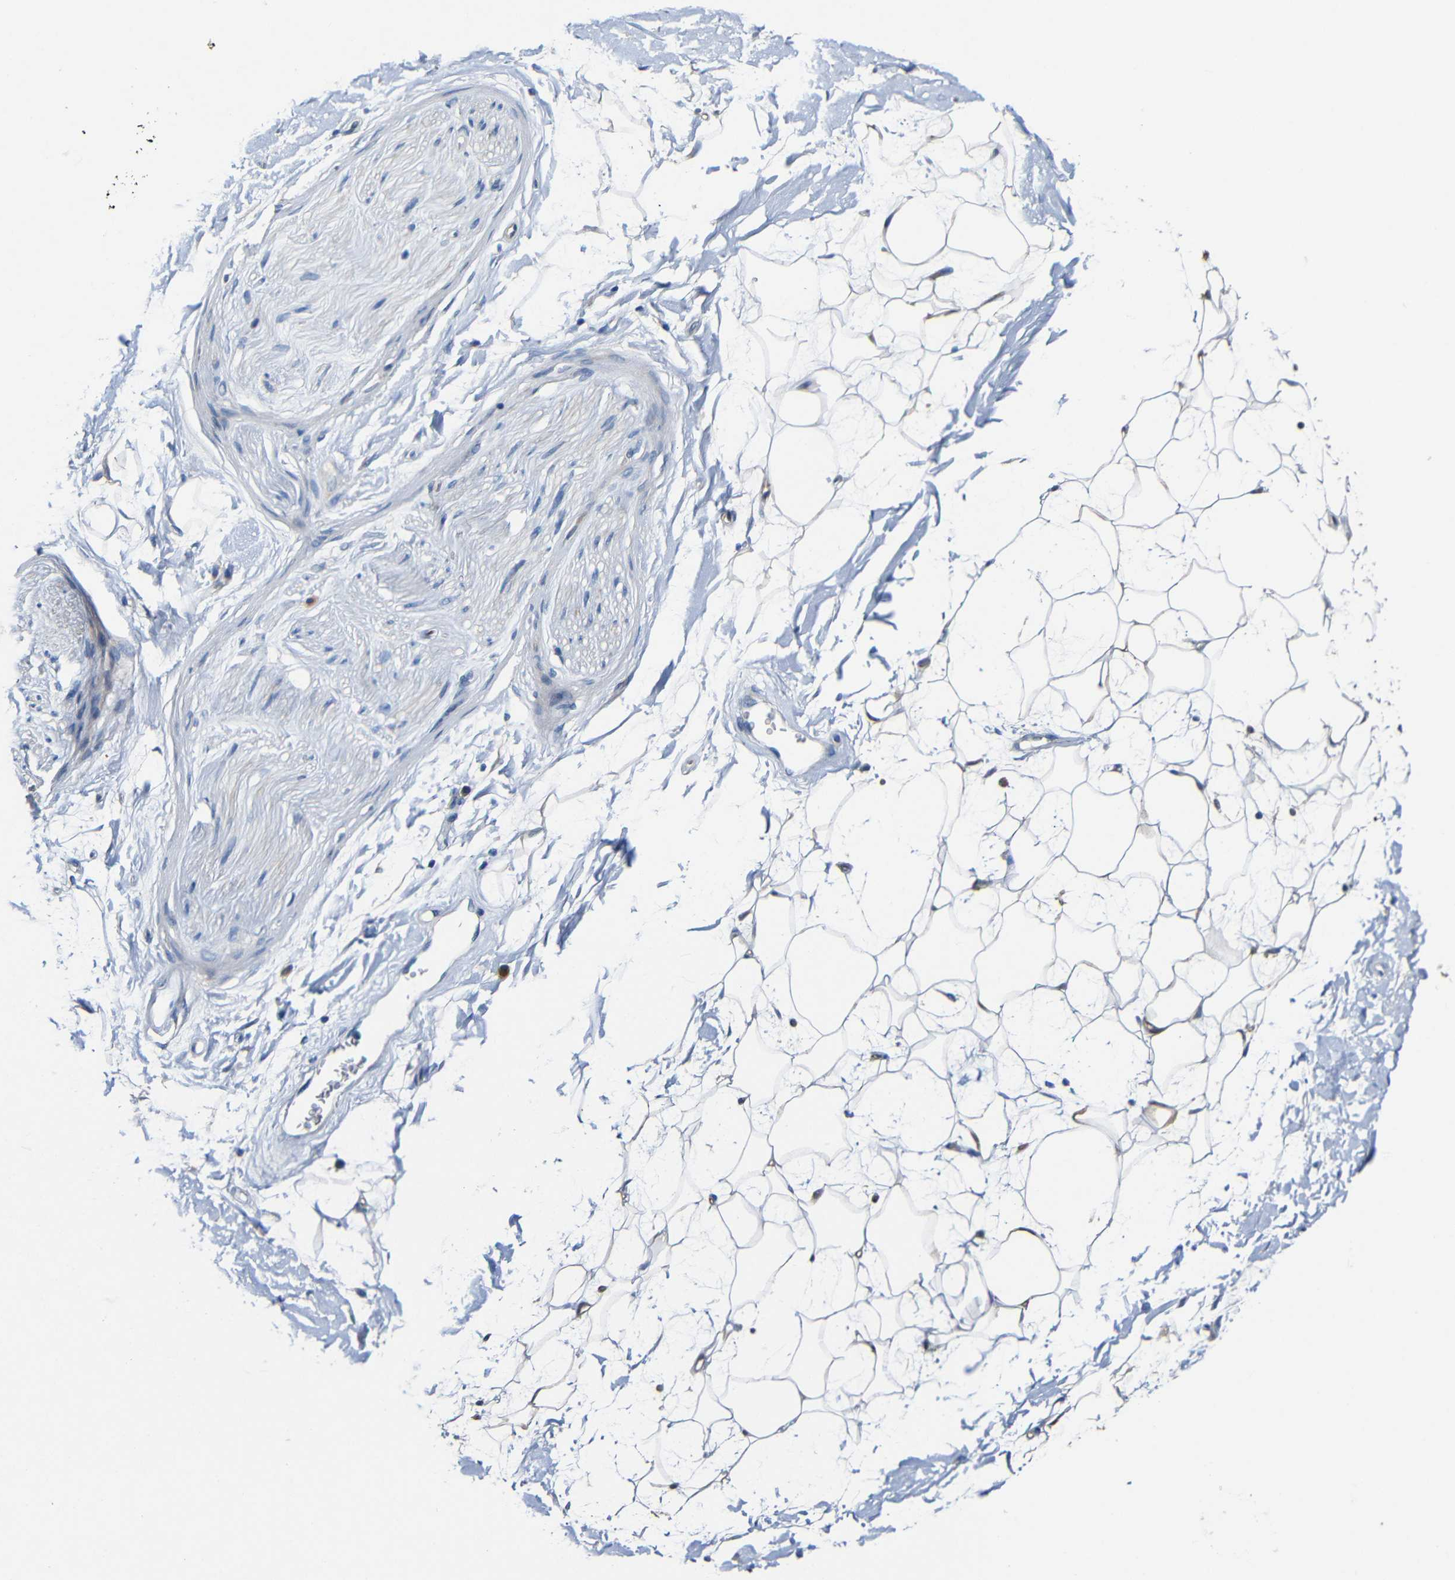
{"staining": {"intensity": "moderate", "quantity": "<25%", "location": "cytoplasmic/membranous"}, "tissue": "adipose tissue", "cell_type": "Adipocytes", "image_type": "normal", "snomed": [{"axis": "morphology", "description": "Normal tissue, NOS"}, {"axis": "topography", "description": "Soft tissue"}], "caption": "Immunohistochemical staining of unremarkable adipose tissue shows low levels of moderate cytoplasmic/membranous staining in approximately <25% of adipocytes.", "gene": "ACKR2", "patient": {"sex": "male", "age": 72}}